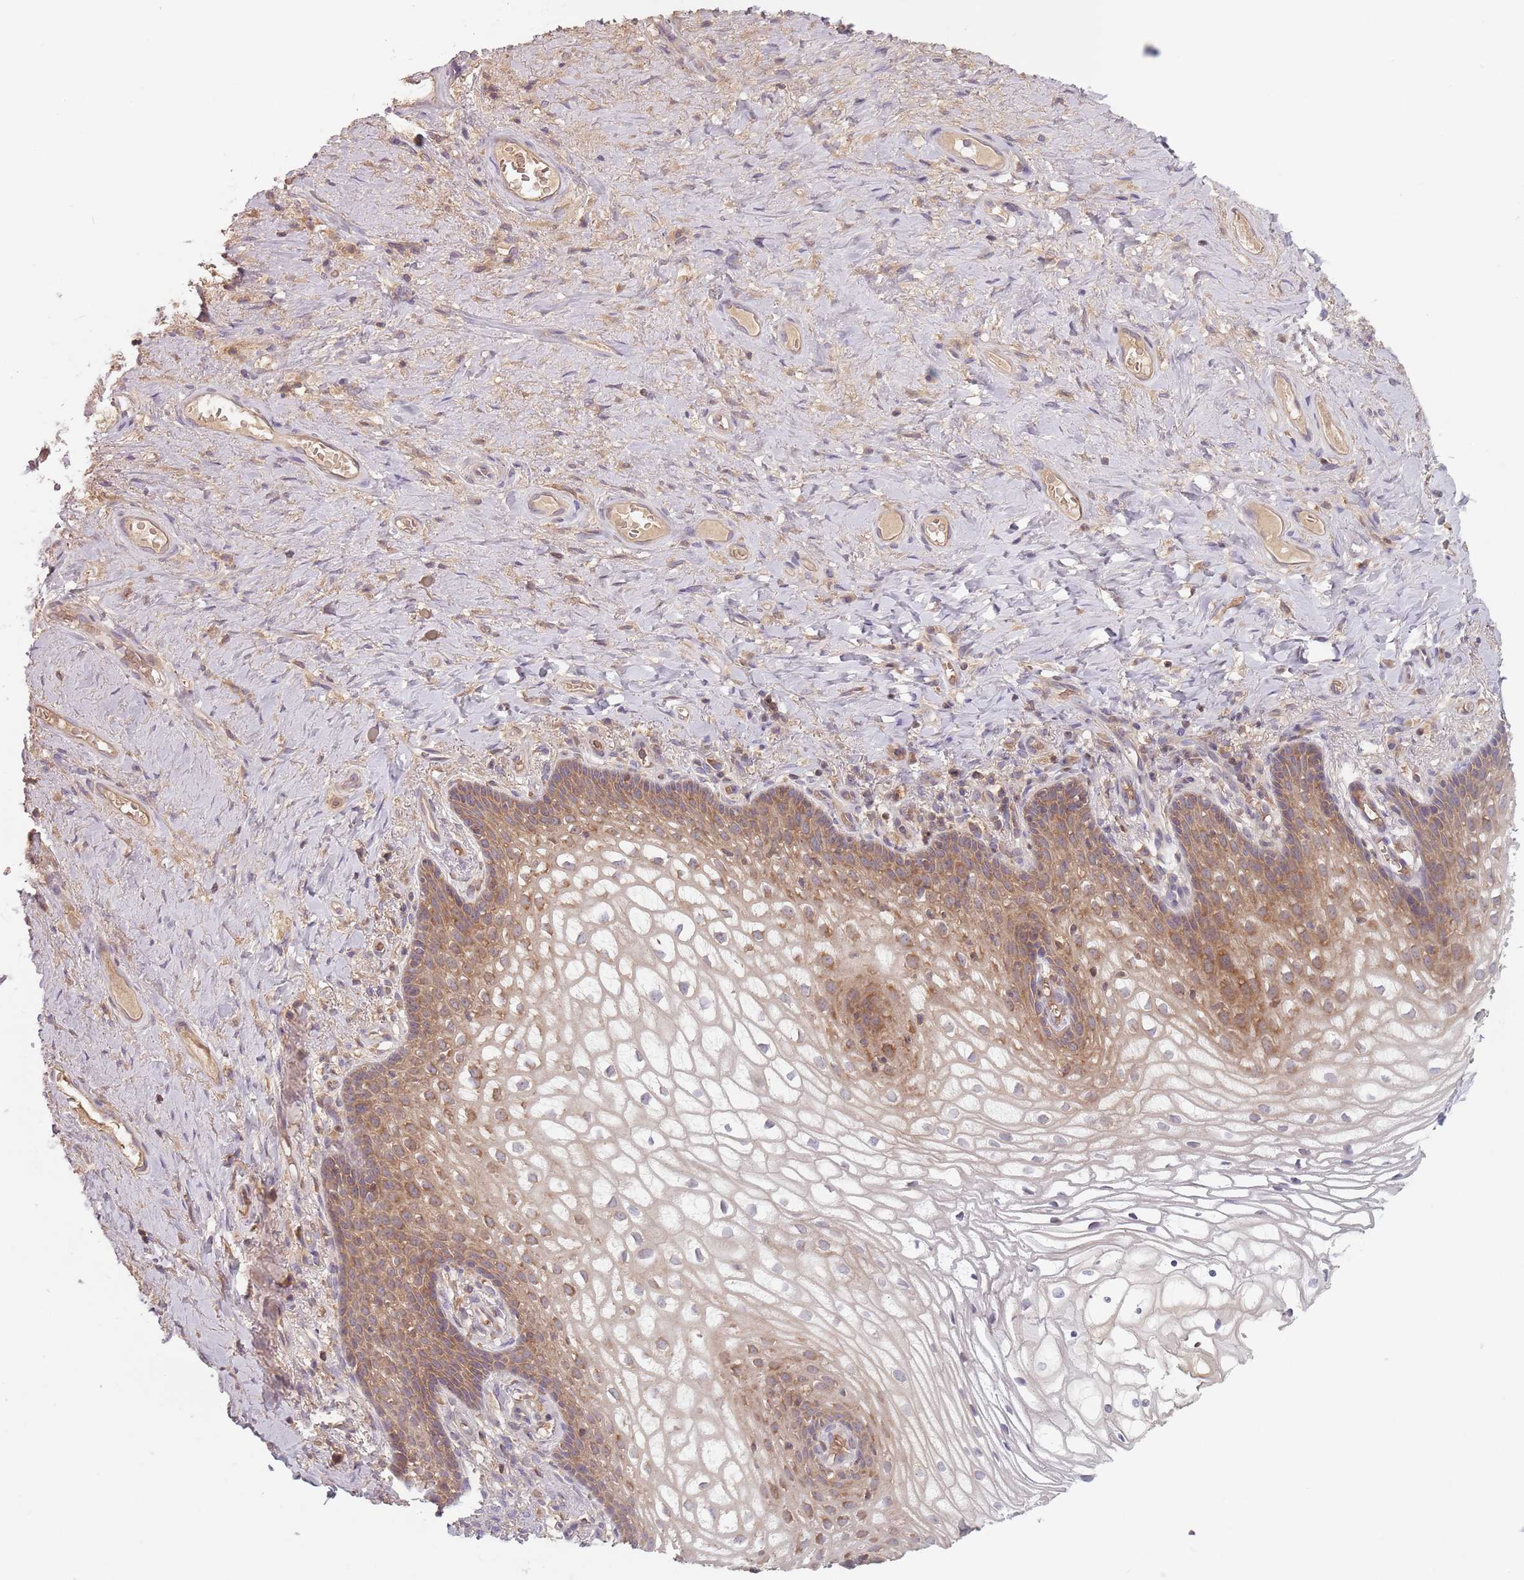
{"staining": {"intensity": "moderate", "quantity": "25%-75%", "location": "cytoplasmic/membranous"}, "tissue": "vagina", "cell_type": "Squamous epithelial cells", "image_type": "normal", "snomed": [{"axis": "morphology", "description": "Normal tissue, NOS"}, {"axis": "topography", "description": "Vagina"}], "caption": "Immunohistochemistry of unremarkable vagina demonstrates medium levels of moderate cytoplasmic/membranous staining in approximately 25%-75% of squamous epithelial cells. (IHC, brightfield microscopy, high magnification).", "gene": "ASB13", "patient": {"sex": "female", "age": 60}}